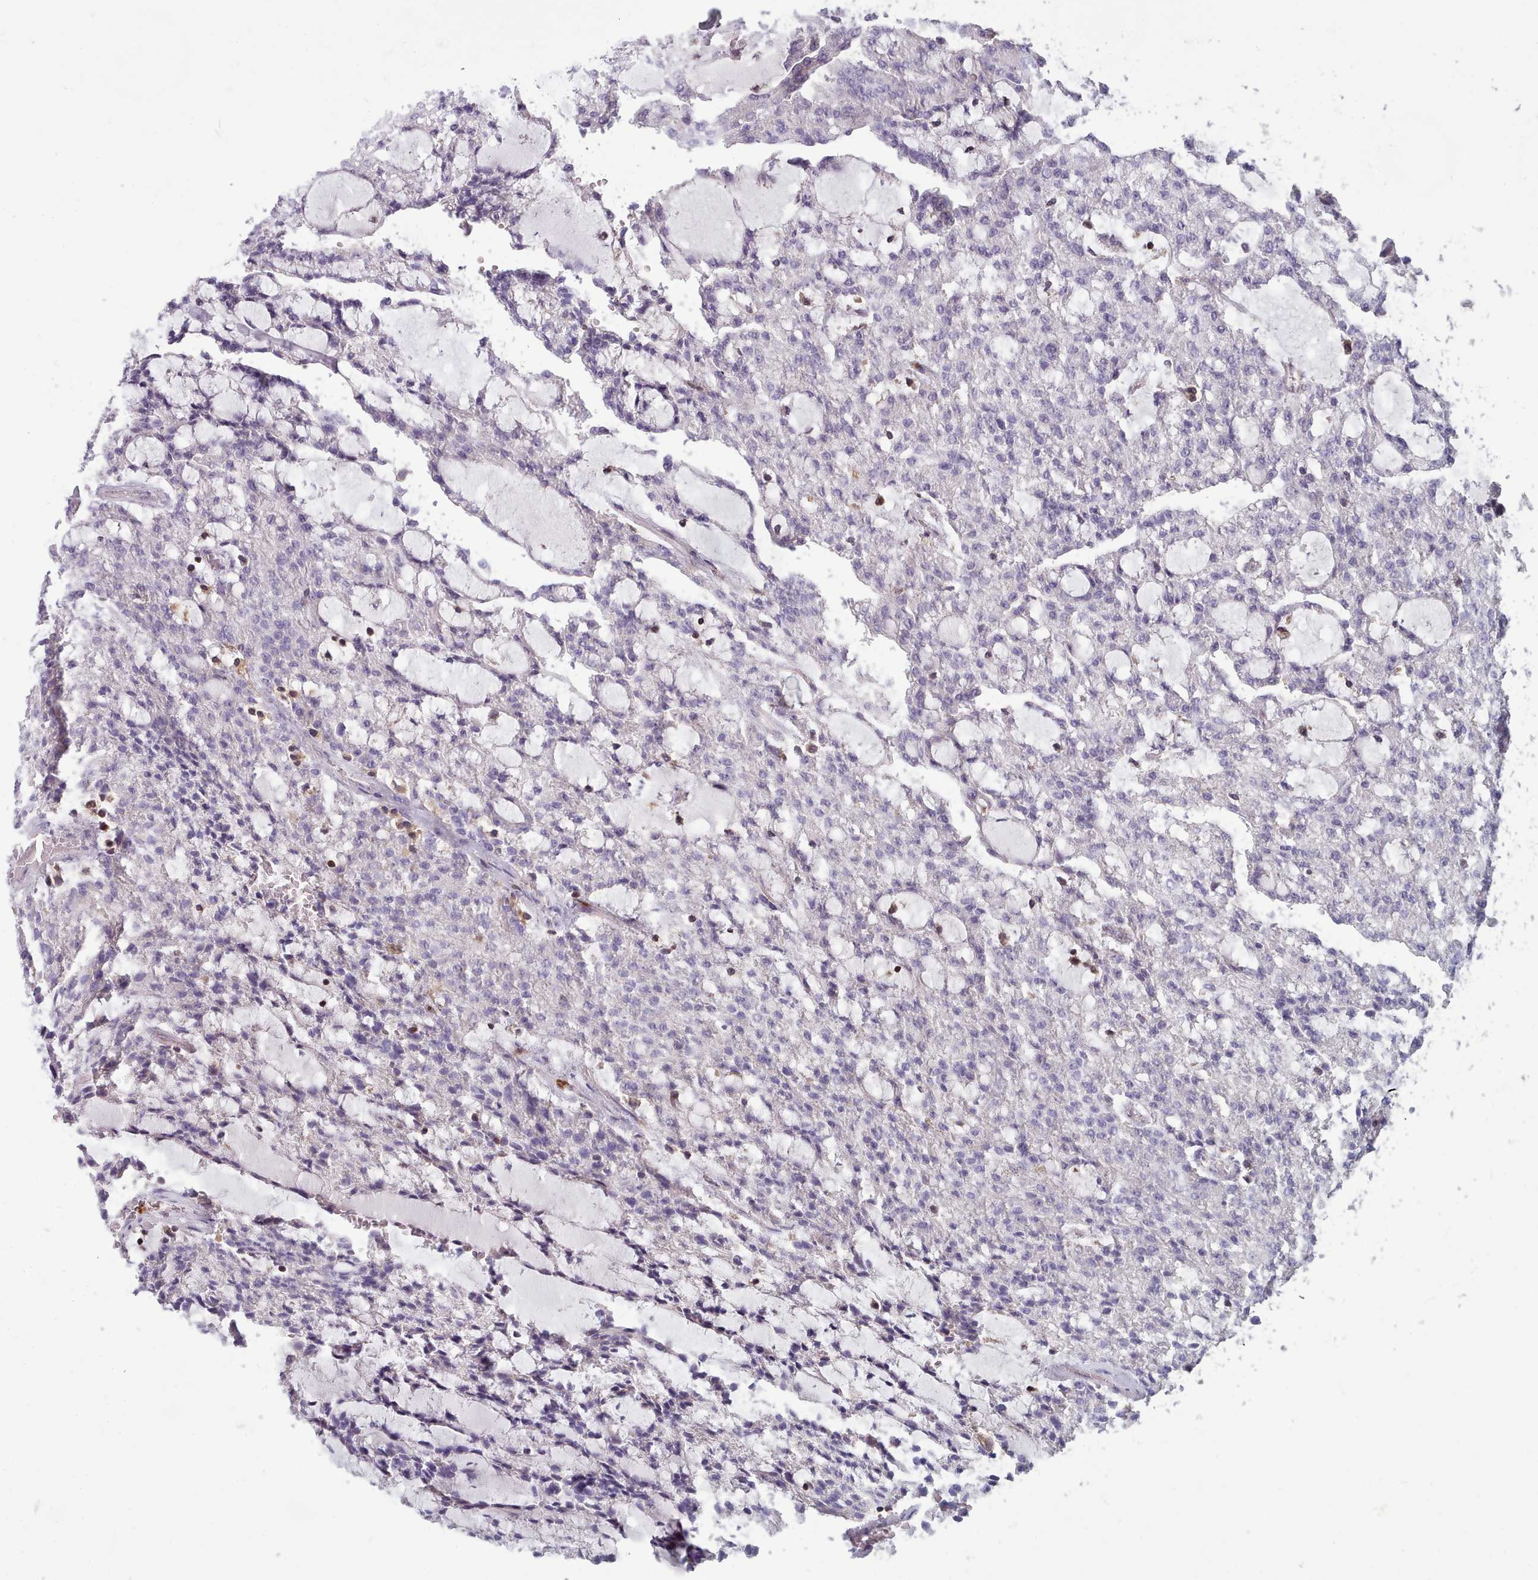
{"staining": {"intensity": "negative", "quantity": "none", "location": "none"}, "tissue": "renal cancer", "cell_type": "Tumor cells", "image_type": "cancer", "snomed": [{"axis": "morphology", "description": "Adenocarcinoma, NOS"}, {"axis": "topography", "description": "Kidney"}], "caption": "Immunohistochemistry of renal adenocarcinoma displays no staining in tumor cells. Nuclei are stained in blue.", "gene": "RAC2", "patient": {"sex": "male", "age": 63}}